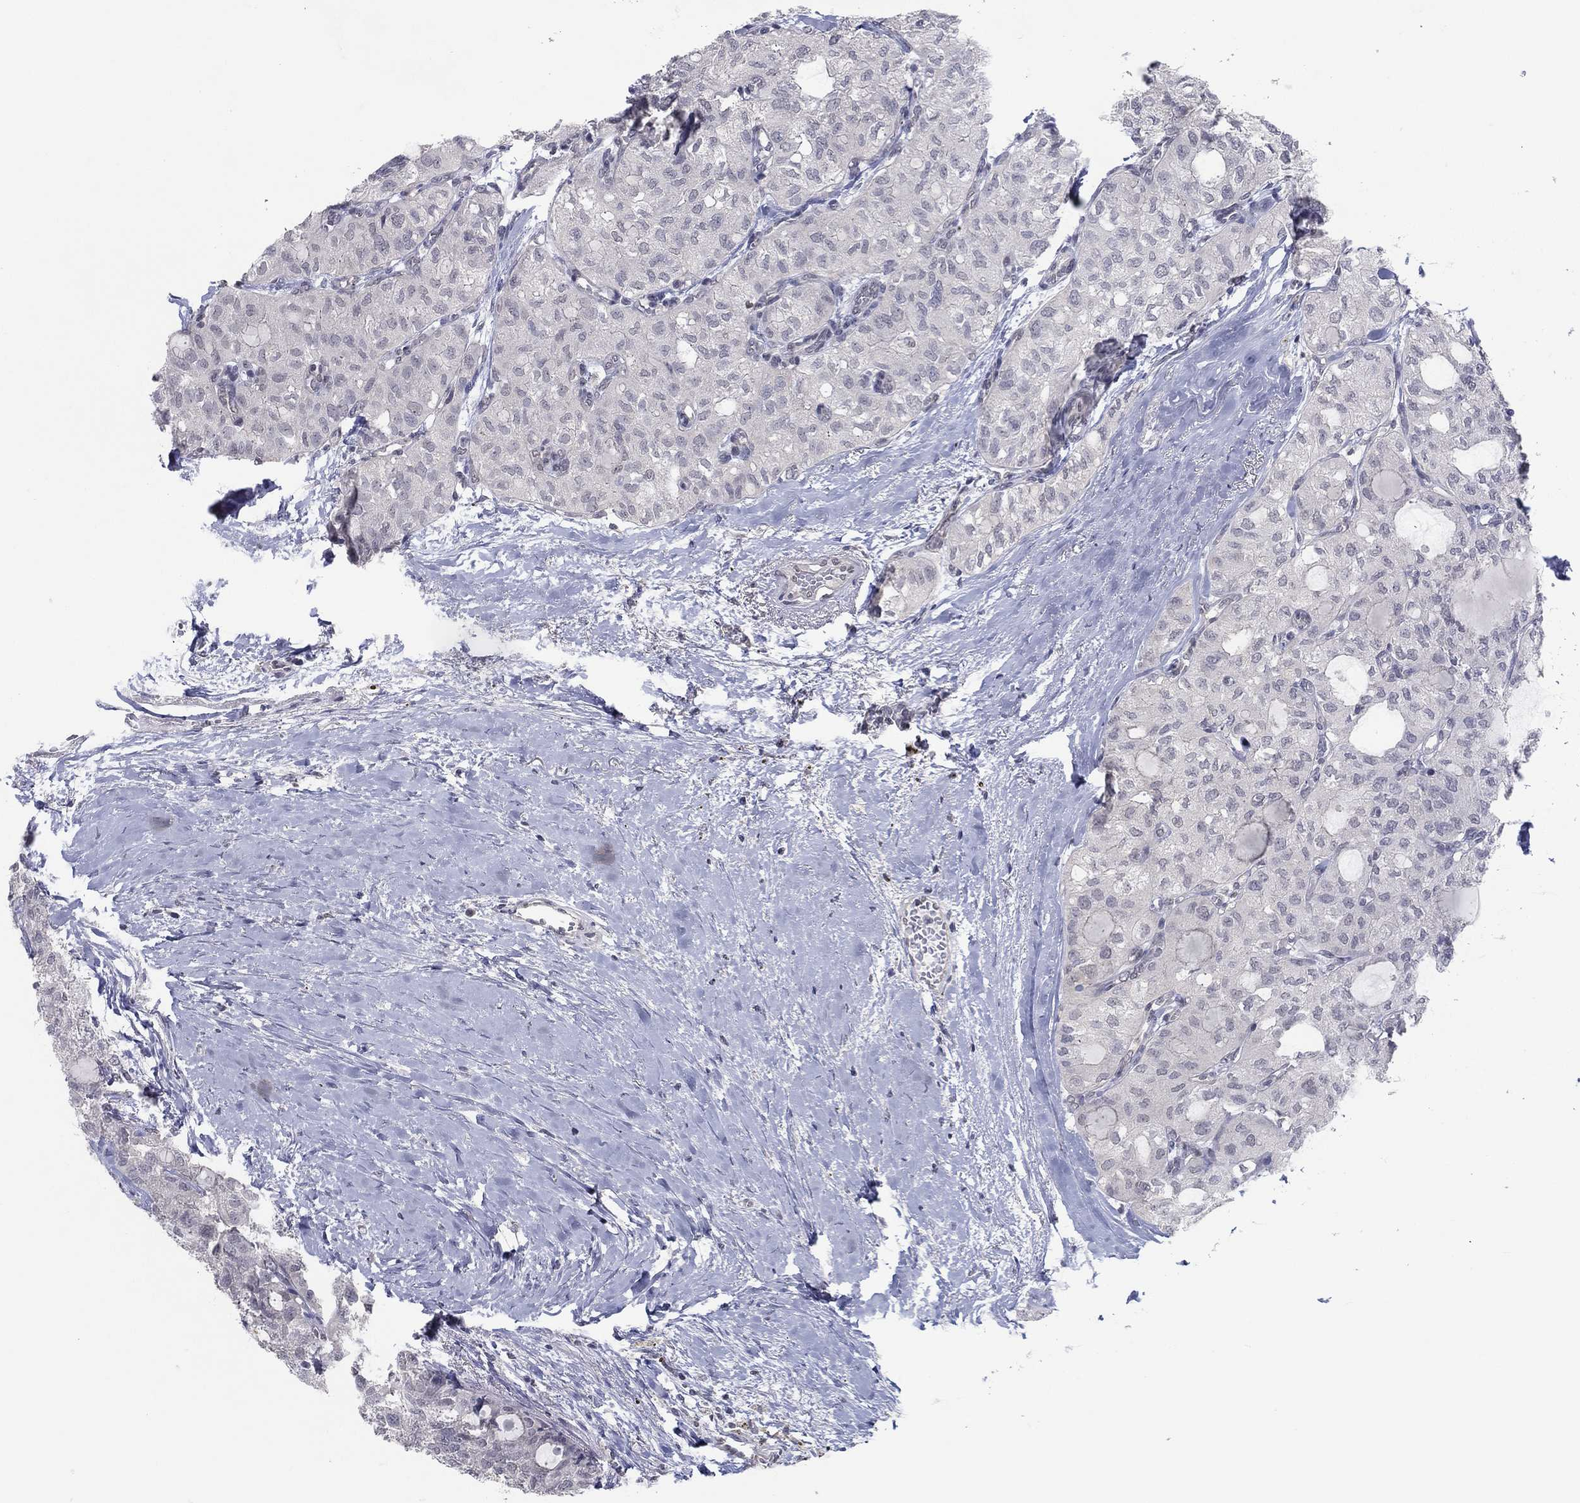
{"staining": {"intensity": "negative", "quantity": "none", "location": "none"}, "tissue": "thyroid cancer", "cell_type": "Tumor cells", "image_type": "cancer", "snomed": [{"axis": "morphology", "description": "Follicular adenoma carcinoma, NOS"}, {"axis": "topography", "description": "Thyroid gland"}], "caption": "The histopathology image exhibits no staining of tumor cells in thyroid cancer.", "gene": "SLC22A2", "patient": {"sex": "male", "age": 75}}